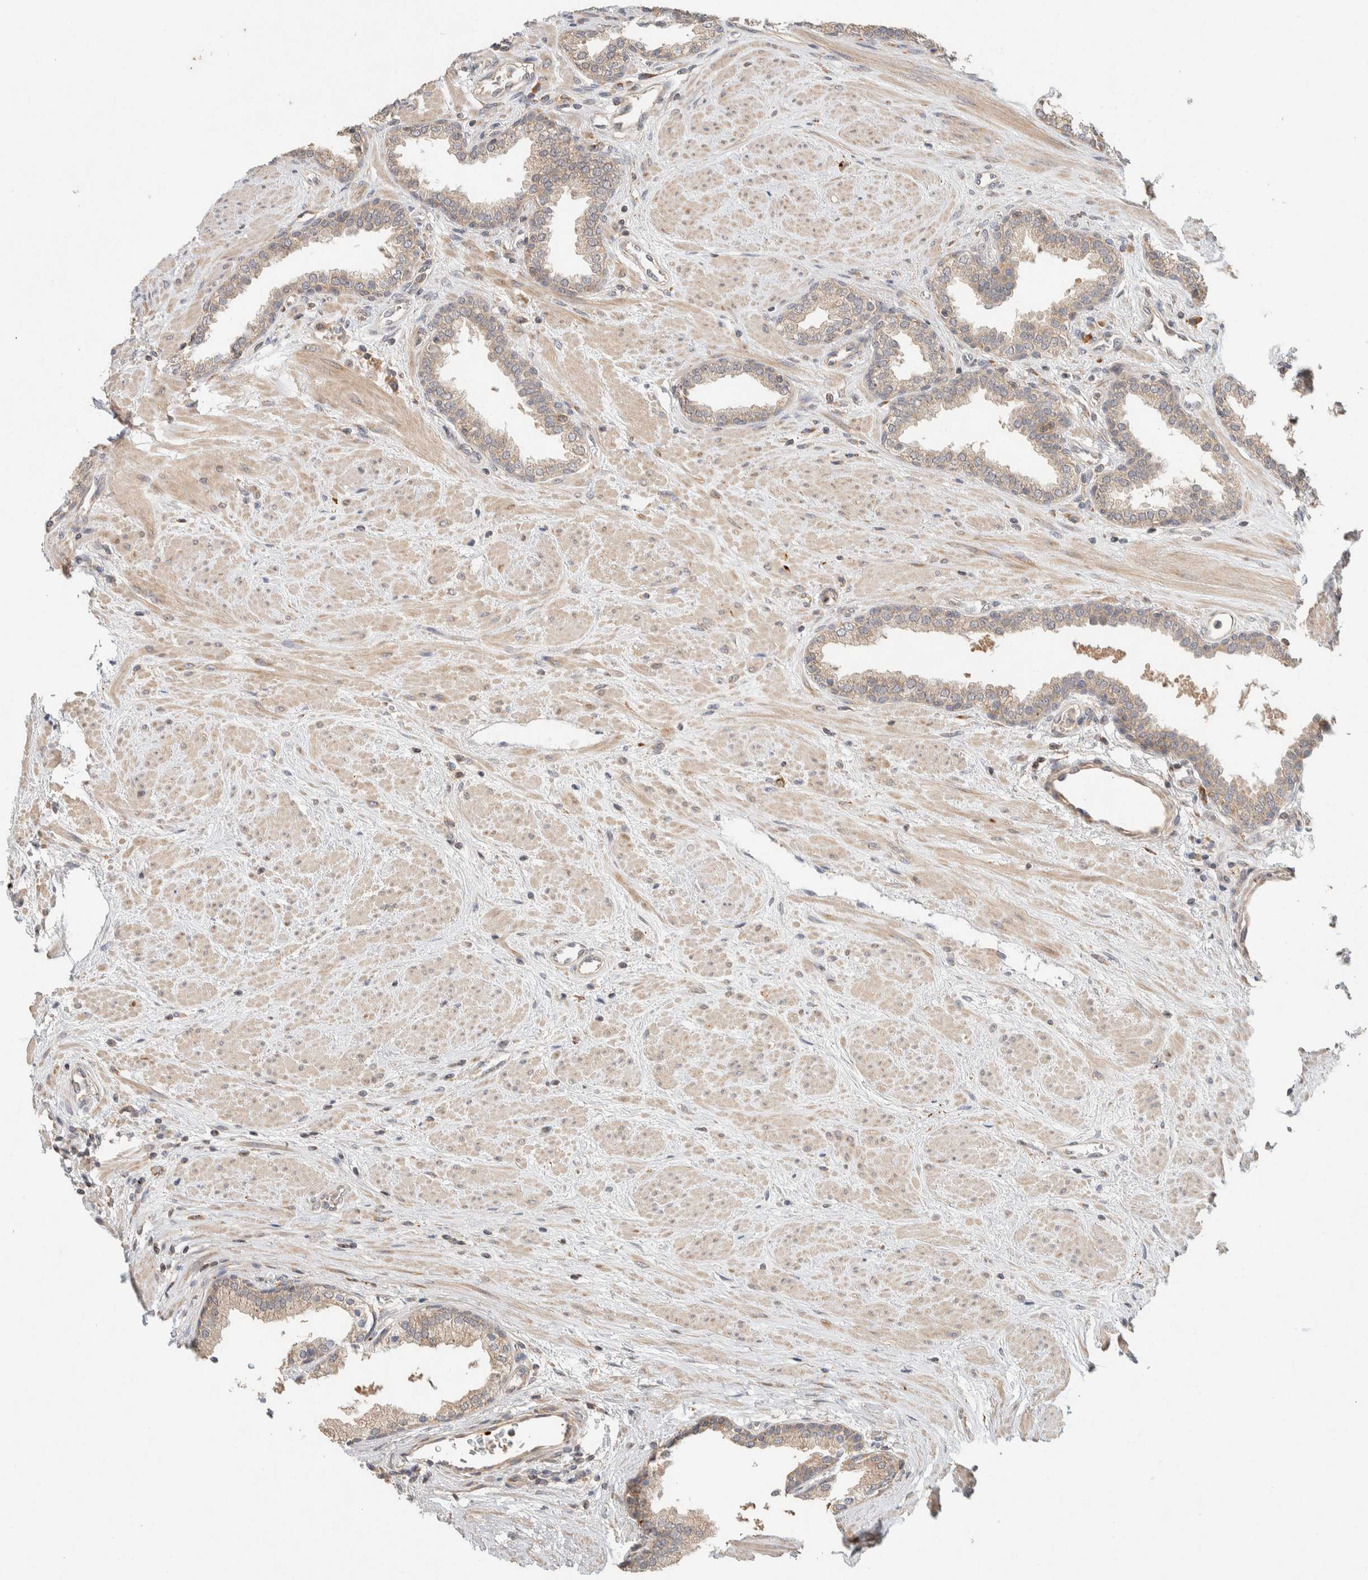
{"staining": {"intensity": "moderate", "quantity": ">75%", "location": "cytoplasmic/membranous"}, "tissue": "prostate", "cell_type": "Glandular cells", "image_type": "normal", "snomed": [{"axis": "morphology", "description": "Normal tissue, NOS"}, {"axis": "topography", "description": "Prostate"}], "caption": "The image displays immunohistochemical staining of normal prostate. There is moderate cytoplasmic/membranous positivity is identified in approximately >75% of glandular cells.", "gene": "KIF9", "patient": {"sex": "male", "age": 51}}